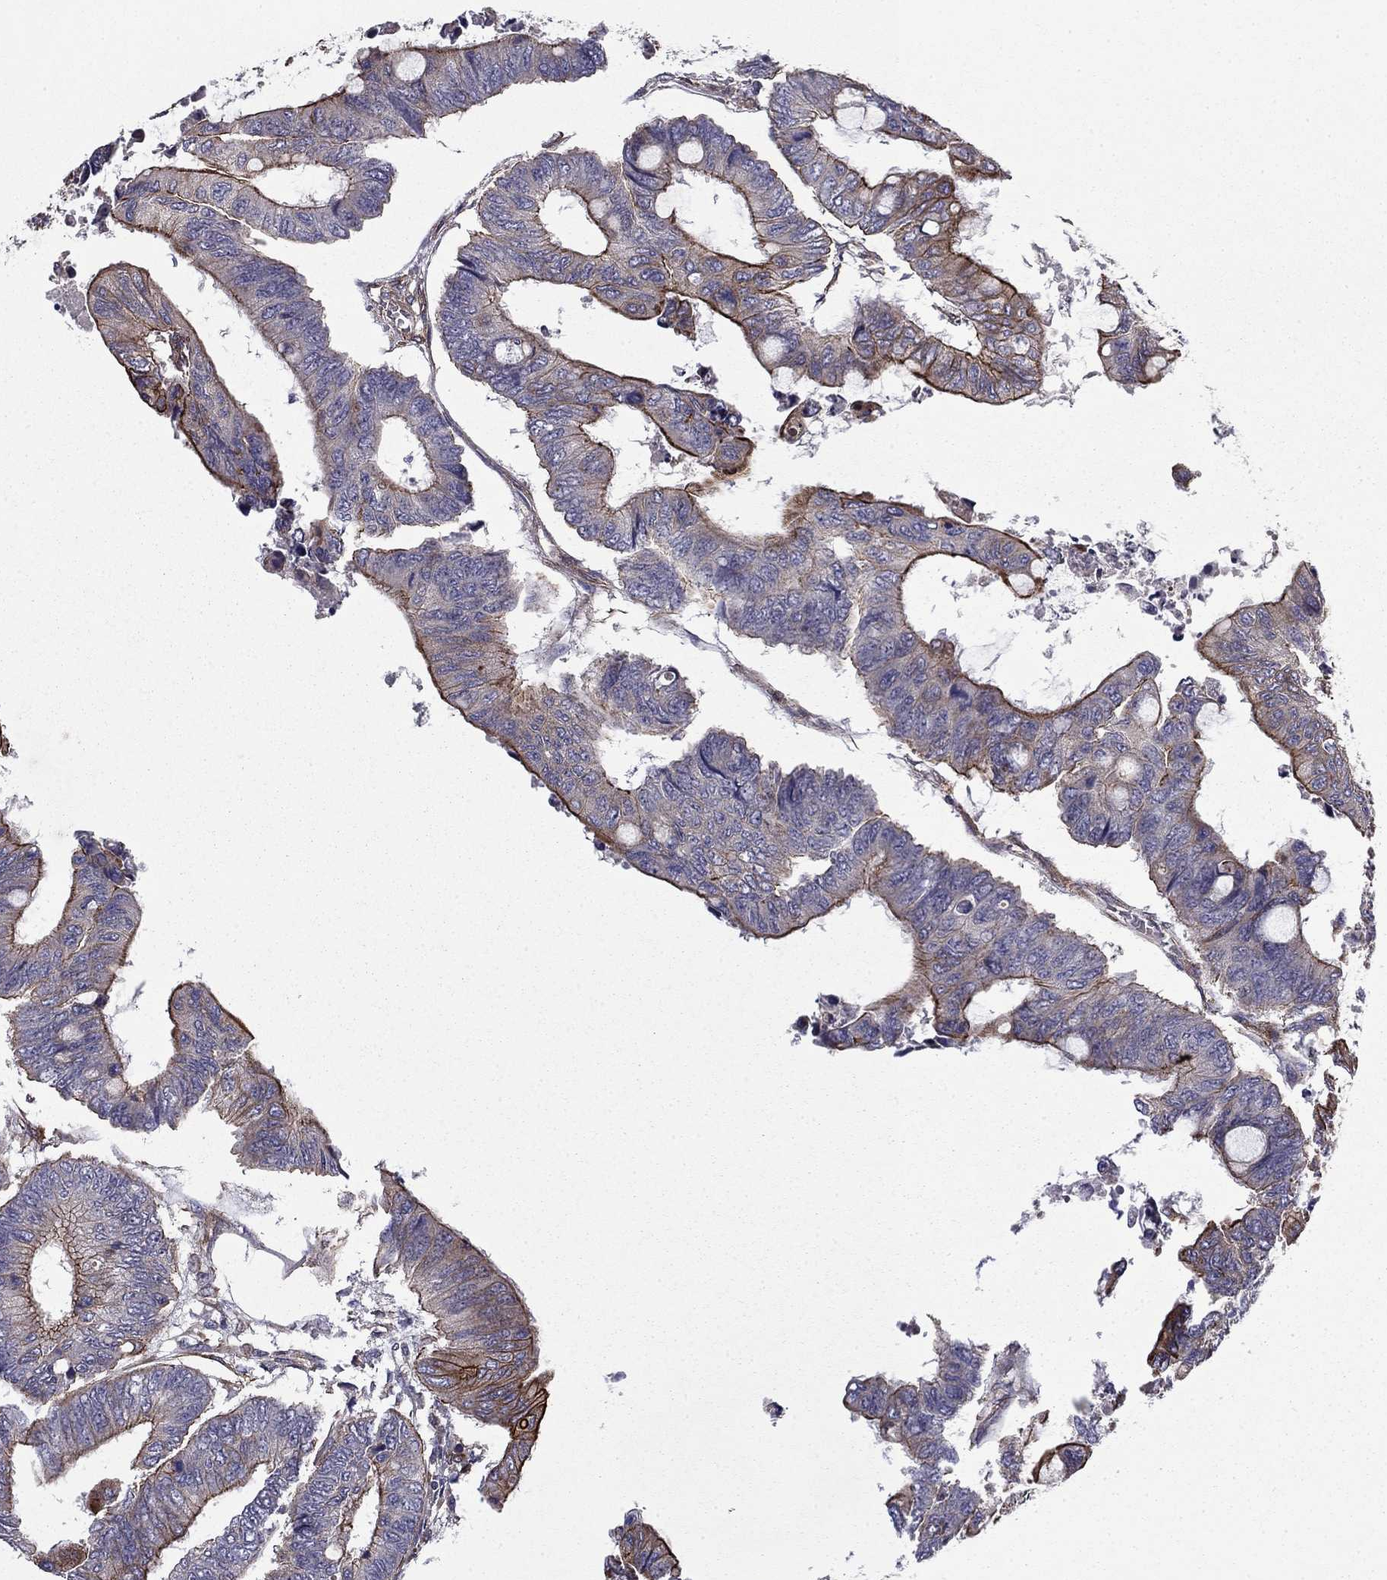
{"staining": {"intensity": "strong", "quantity": "<25%", "location": "cytoplasmic/membranous"}, "tissue": "colorectal cancer", "cell_type": "Tumor cells", "image_type": "cancer", "snomed": [{"axis": "morphology", "description": "Normal tissue, NOS"}, {"axis": "morphology", "description": "Adenocarcinoma, NOS"}, {"axis": "topography", "description": "Rectum"}, {"axis": "topography", "description": "Peripheral nerve tissue"}], "caption": "This is an image of immunohistochemistry staining of colorectal adenocarcinoma, which shows strong positivity in the cytoplasmic/membranous of tumor cells.", "gene": "SHMT1", "patient": {"sex": "male", "age": 92}}